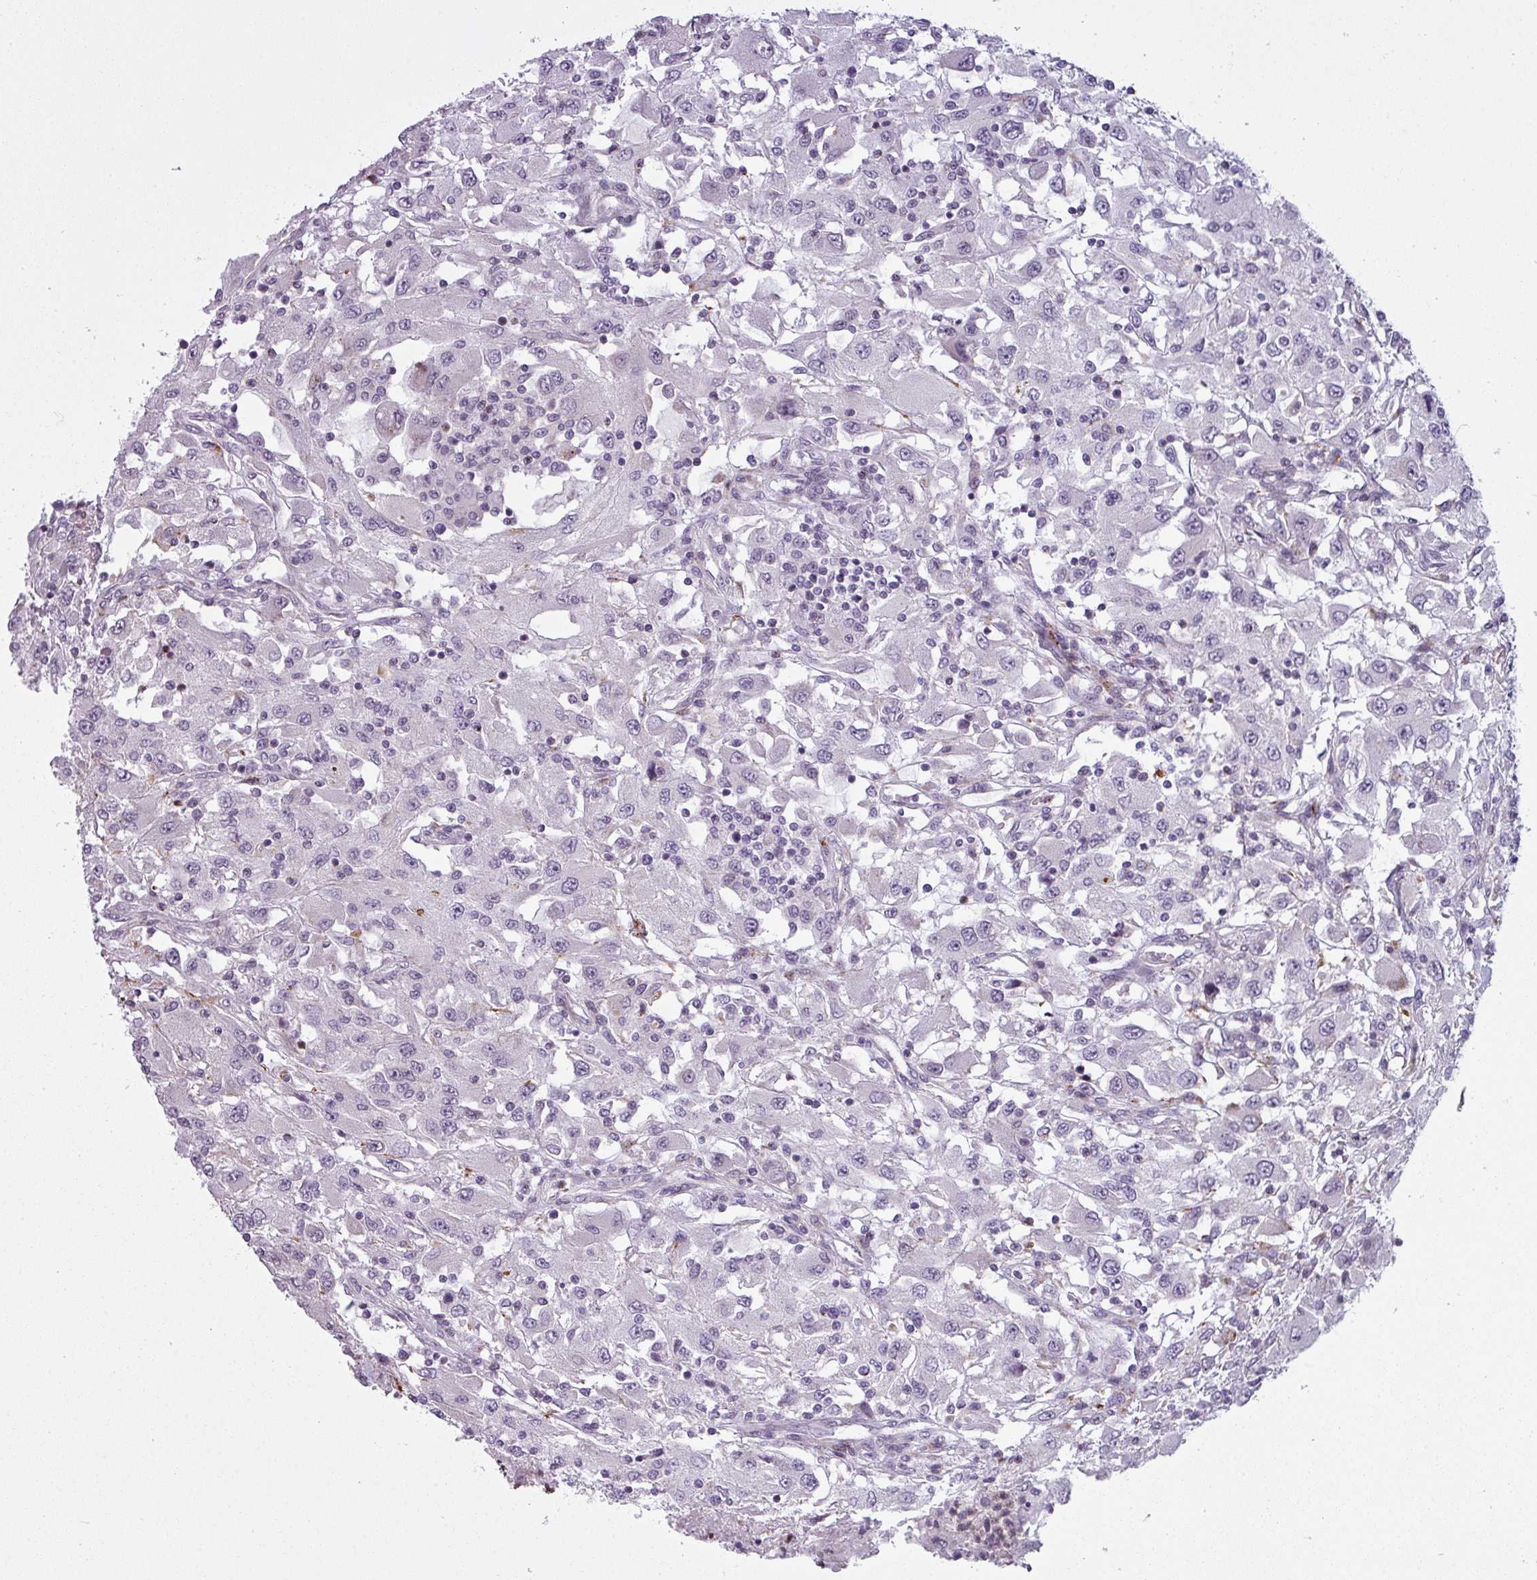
{"staining": {"intensity": "negative", "quantity": "none", "location": "none"}, "tissue": "renal cancer", "cell_type": "Tumor cells", "image_type": "cancer", "snomed": [{"axis": "morphology", "description": "Adenocarcinoma, NOS"}, {"axis": "topography", "description": "Kidney"}], "caption": "An immunohistochemistry photomicrograph of renal cancer is shown. There is no staining in tumor cells of renal cancer.", "gene": "MAP7D2", "patient": {"sex": "female", "age": 67}}